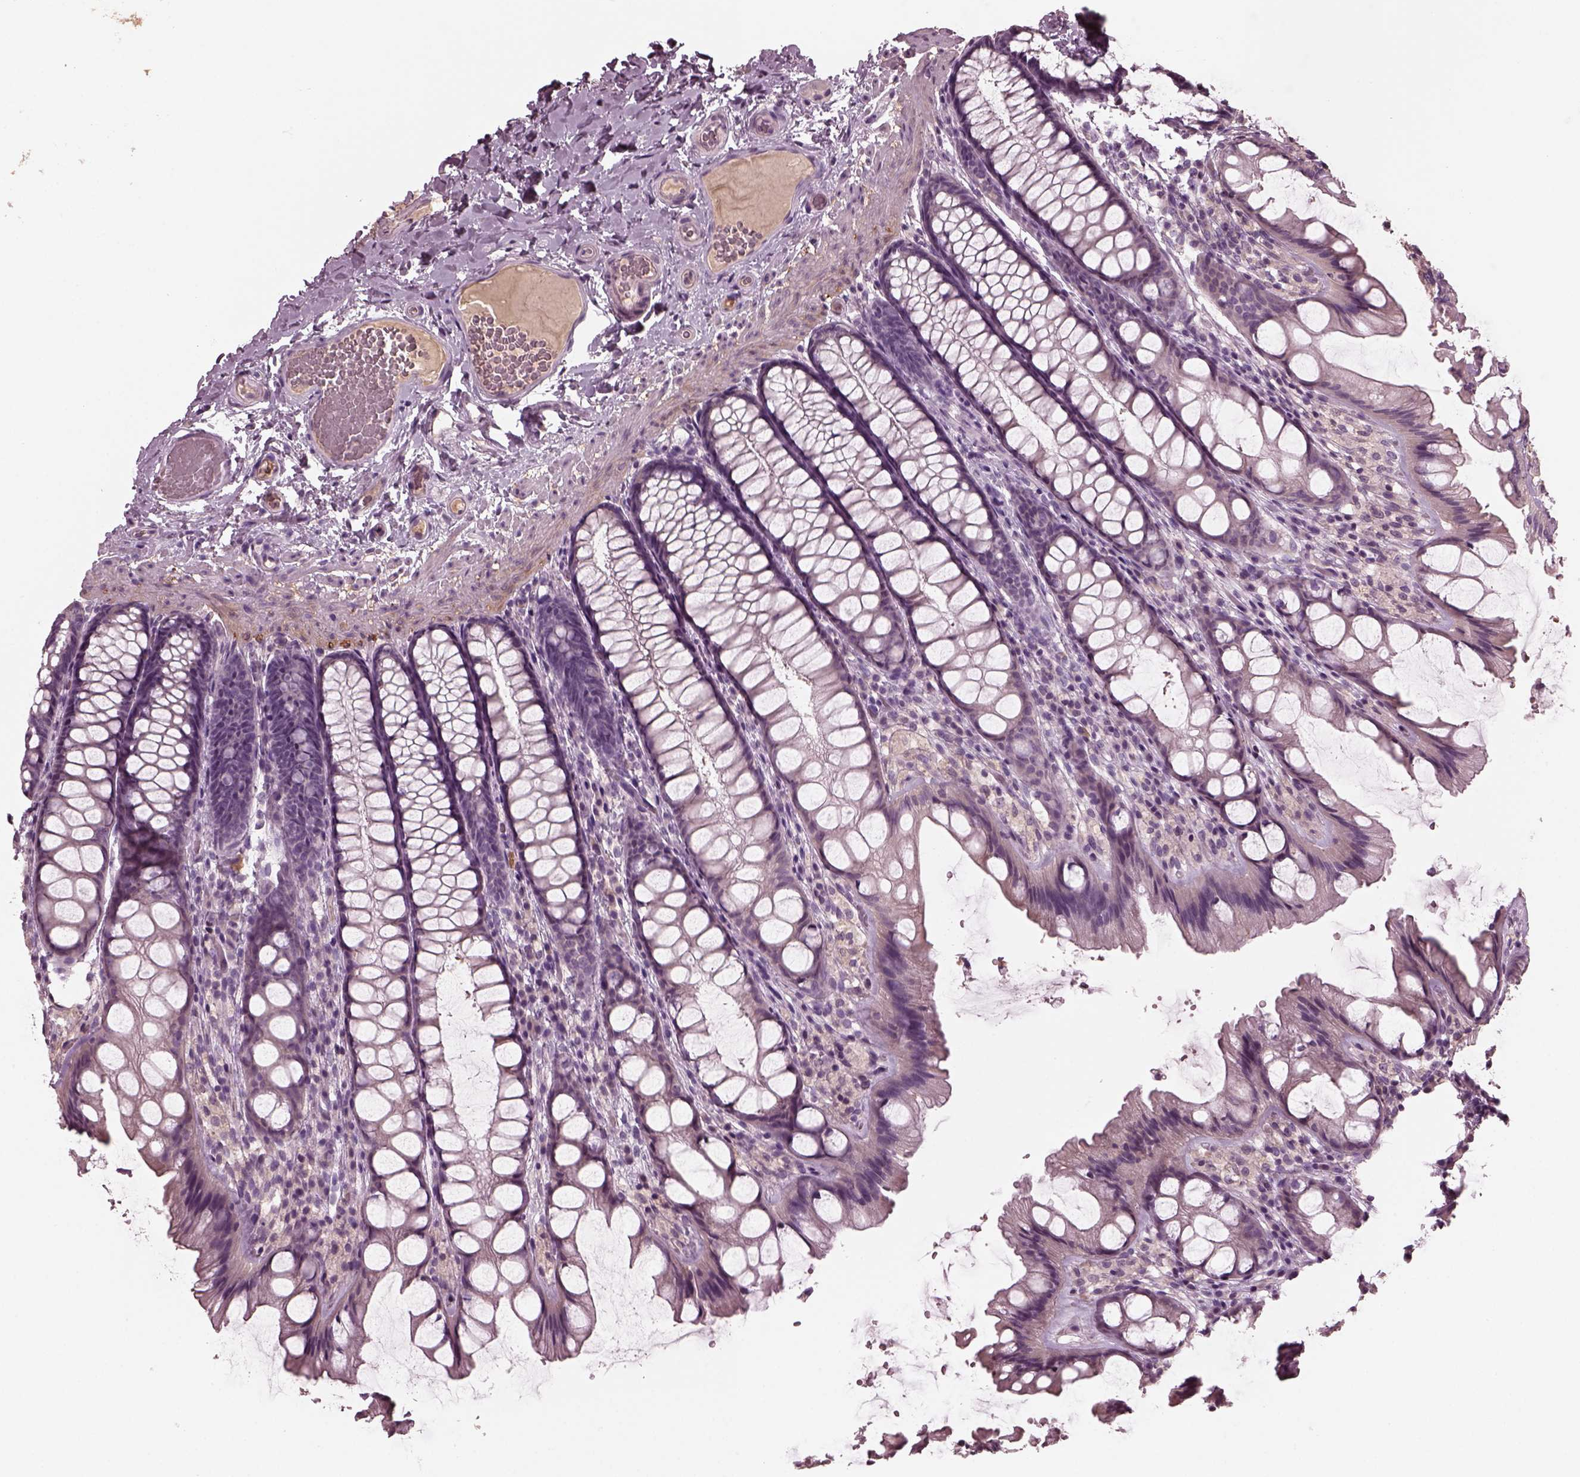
{"staining": {"intensity": "negative", "quantity": "none", "location": "none"}, "tissue": "colon", "cell_type": "Endothelial cells", "image_type": "normal", "snomed": [{"axis": "morphology", "description": "Normal tissue, NOS"}, {"axis": "topography", "description": "Colon"}], "caption": "This is an IHC image of unremarkable human colon. There is no positivity in endothelial cells.", "gene": "PORCN", "patient": {"sex": "male", "age": 47}}